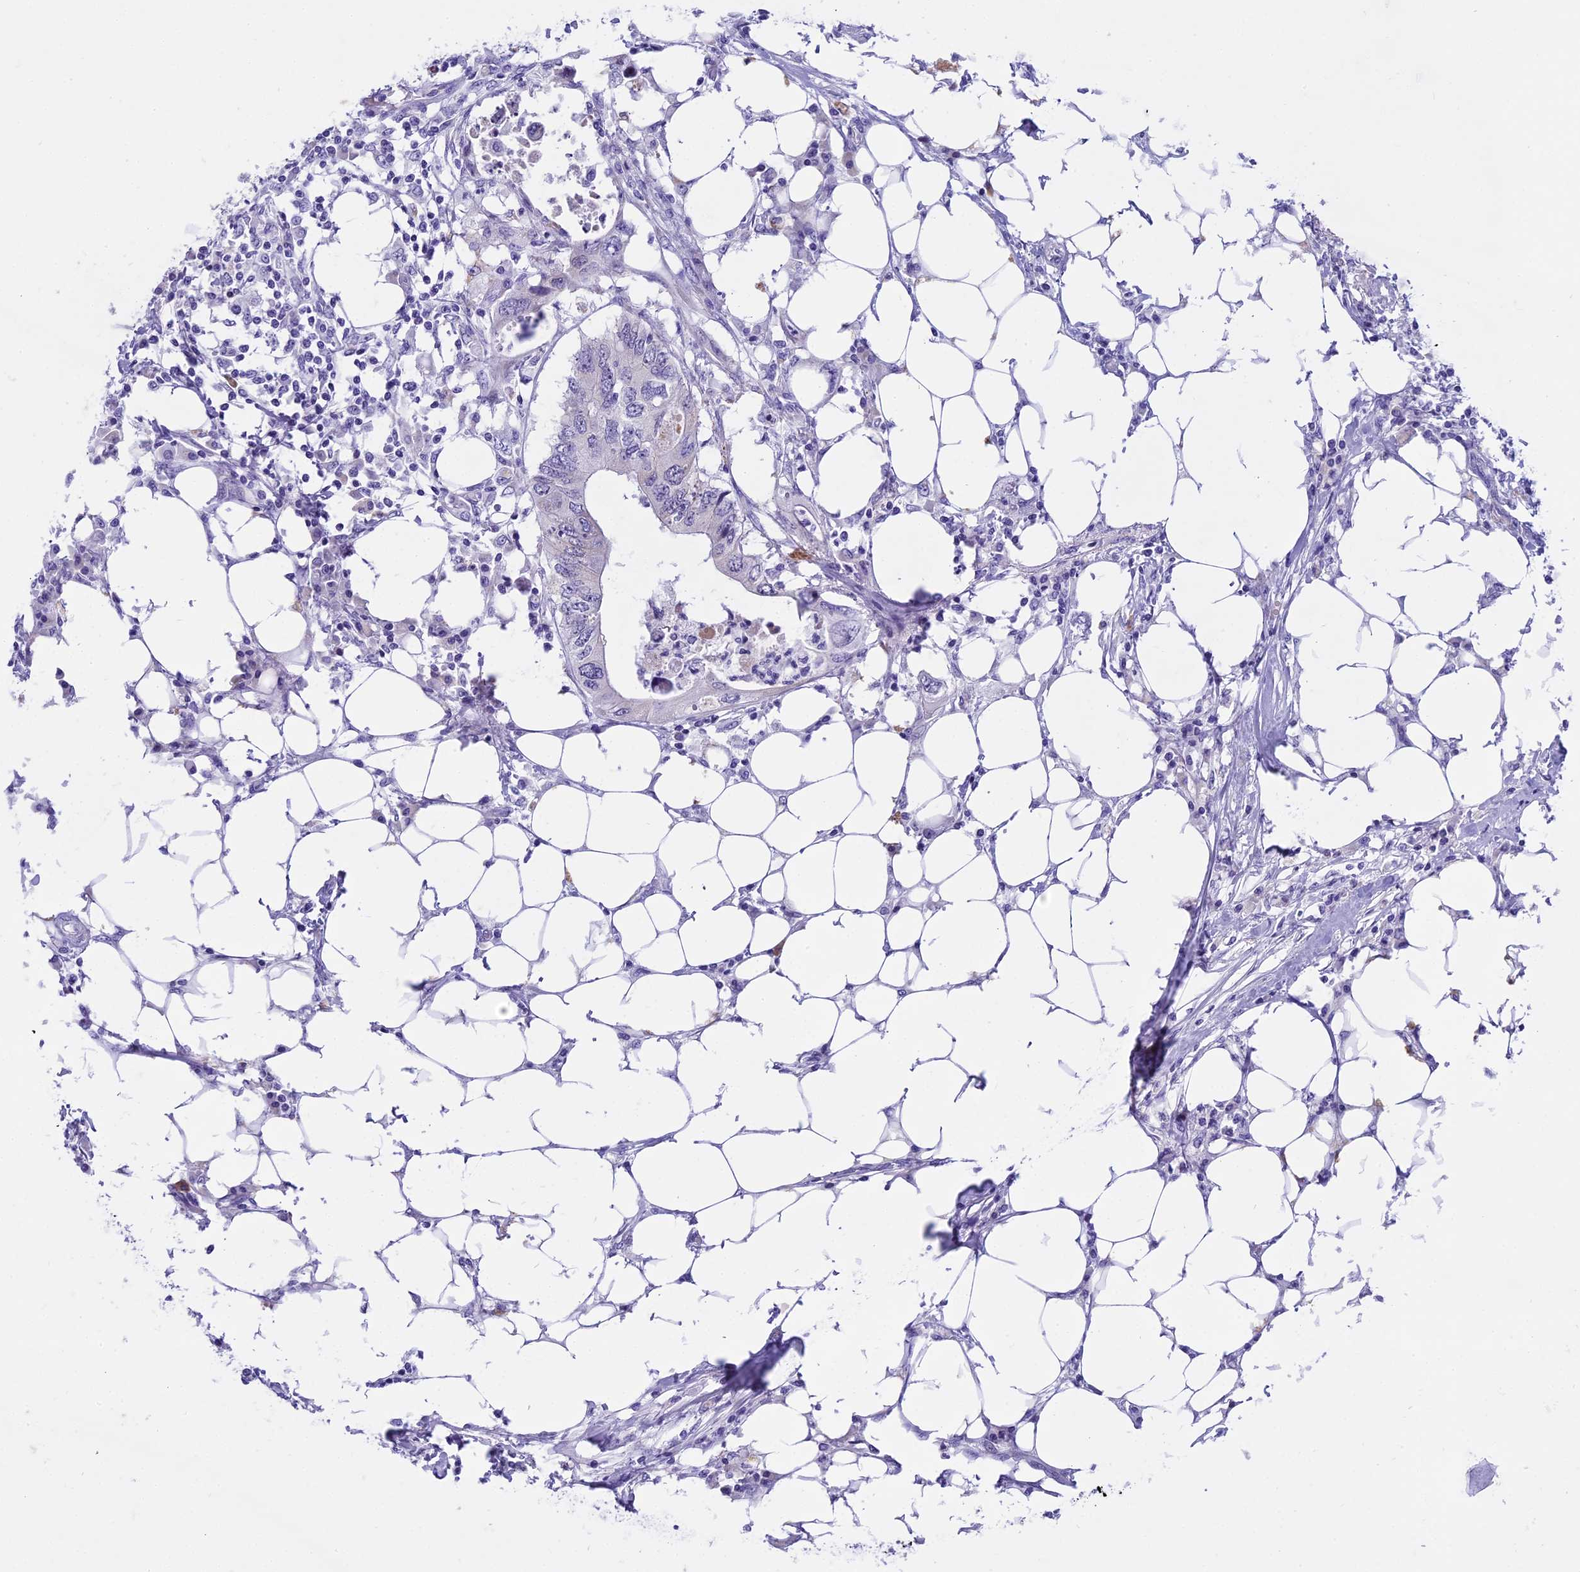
{"staining": {"intensity": "negative", "quantity": "none", "location": "none"}, "tissue": "colorectal cancer", "cell_type": "Tumor cells", "image_type": "cancer", "snomed": [{"axis": "morphology", "description": "Adenocarcinoma, NOS"}, {"axis": "topography", "description": "Colon"}], "caption": "Immunohistochemical staining of colorectal adenocarcinoma exhibits no significant staining in tumor cells.", "gene": "KCTD14", "patient": {"sex": "male", "age": 71}}